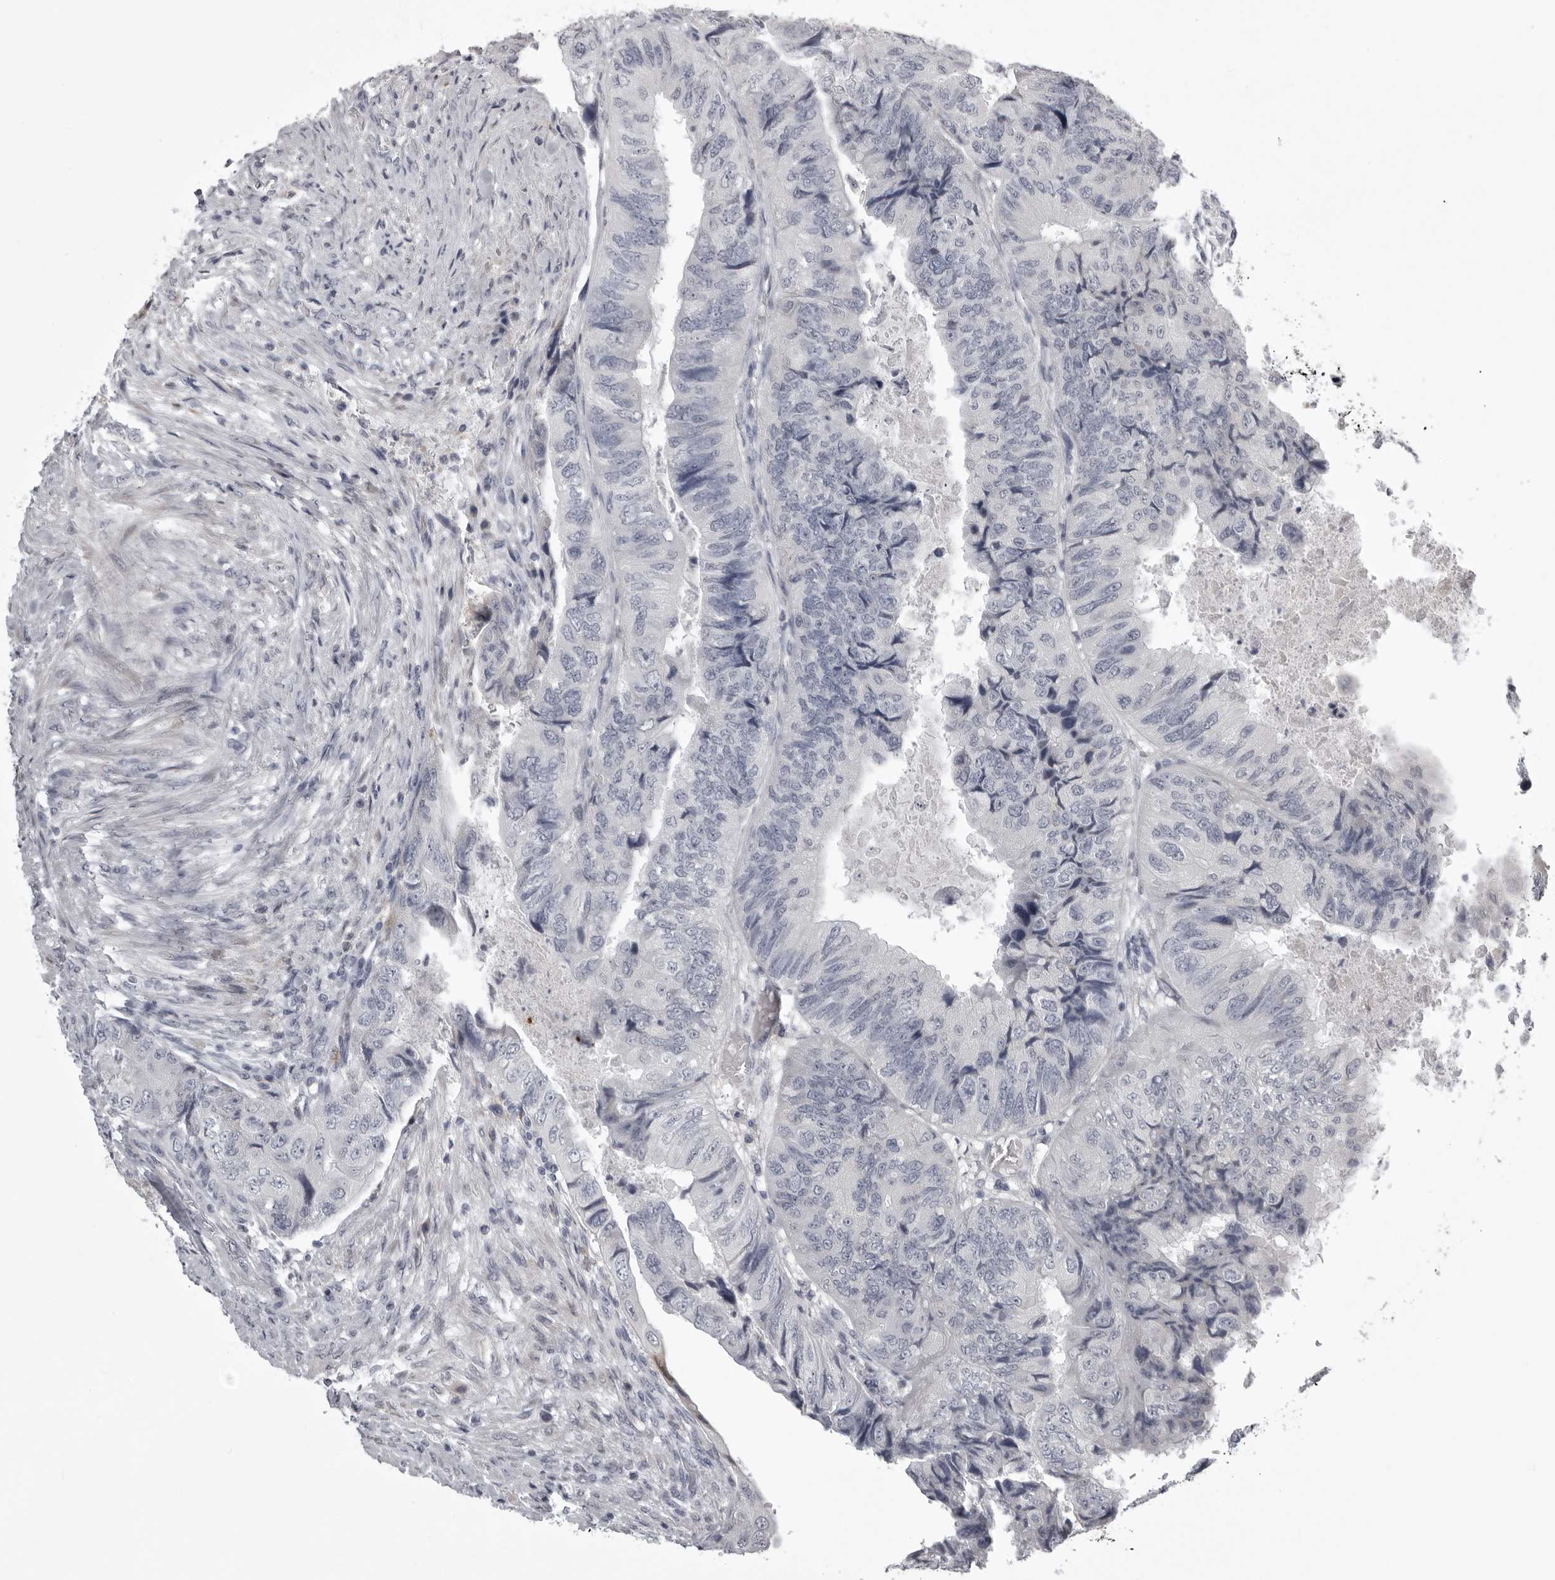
{"staining": {"intensity": "negative", "quantity": "none", "location": "none"}, "tissue": "colorectal cancer", "cell_type": "Tumor cells", "image_type": "cancer", "snomed": [{"axis": "morphology", "description": "Adenocarcinoma, NOS"}, {"axis": "topography", "description": "Rectum"}], "caption": "High magnification brightfield microscopy of adenocarcinoma (colorectal) stained with DAB (brown) and counterstained with hematoxylin (blue): tumor cells show no significant expression.", "gene": "NCEH1", "patient": {"sex": "male", "age": 63}}